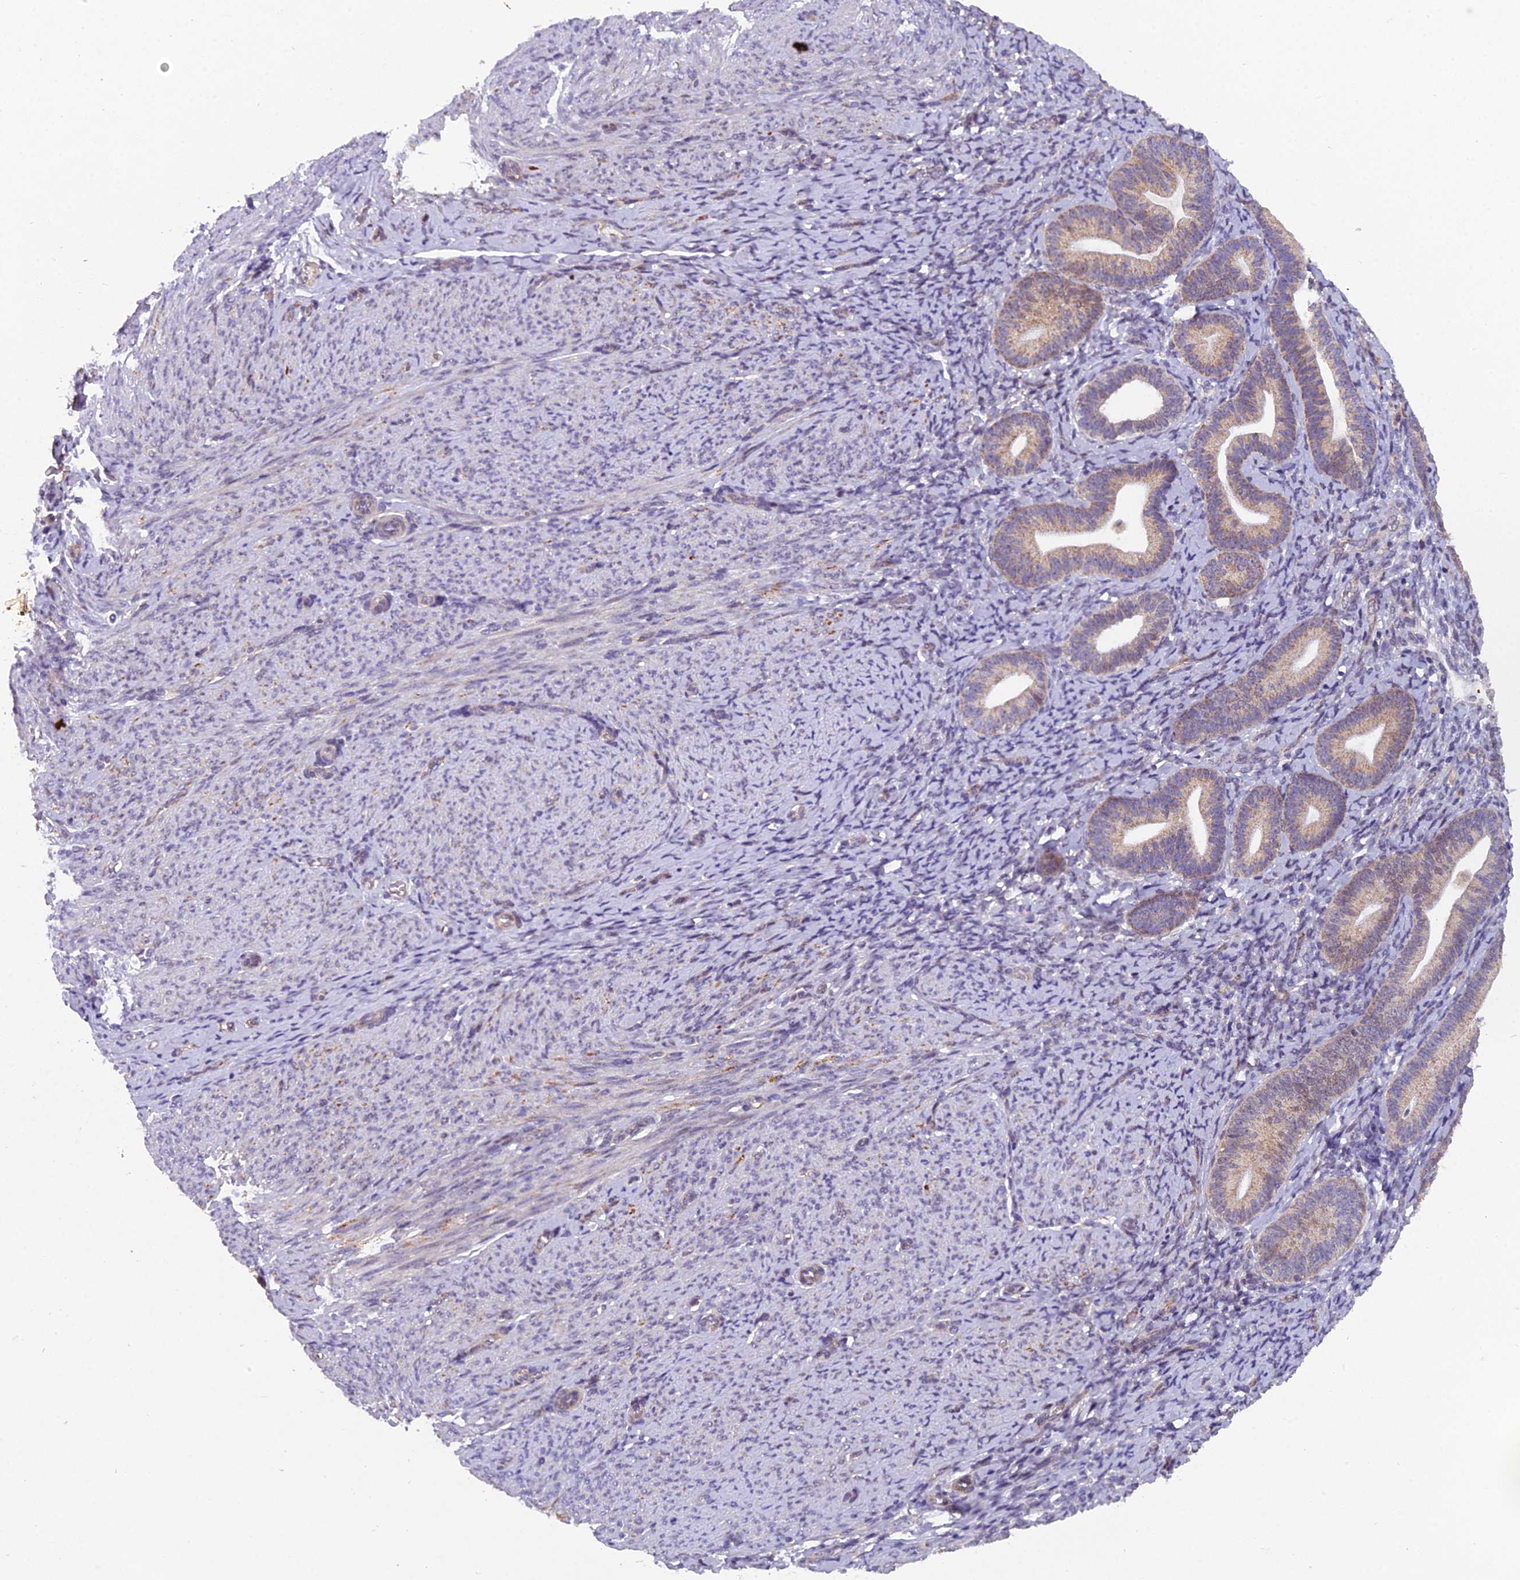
{"staining": {"intensity": "negative", "quantity": "none", "location": "none"}, "tissue": "endometrium", "cell_type": "Cells in endometrial stroma", "image_type": "normal", "snomed": [{"axis": "morphology", "description": "Normal tissue, NOS"}, {"axis": "topography", "description": "Endometrium"}], "caption": "Cells in endometrial stroma are negative for protein expression in unremarkable human endometrium. (DAB IHC, high magnification).", "gene": "XKR9", "patient": {"sex": "female", "age": 65}}